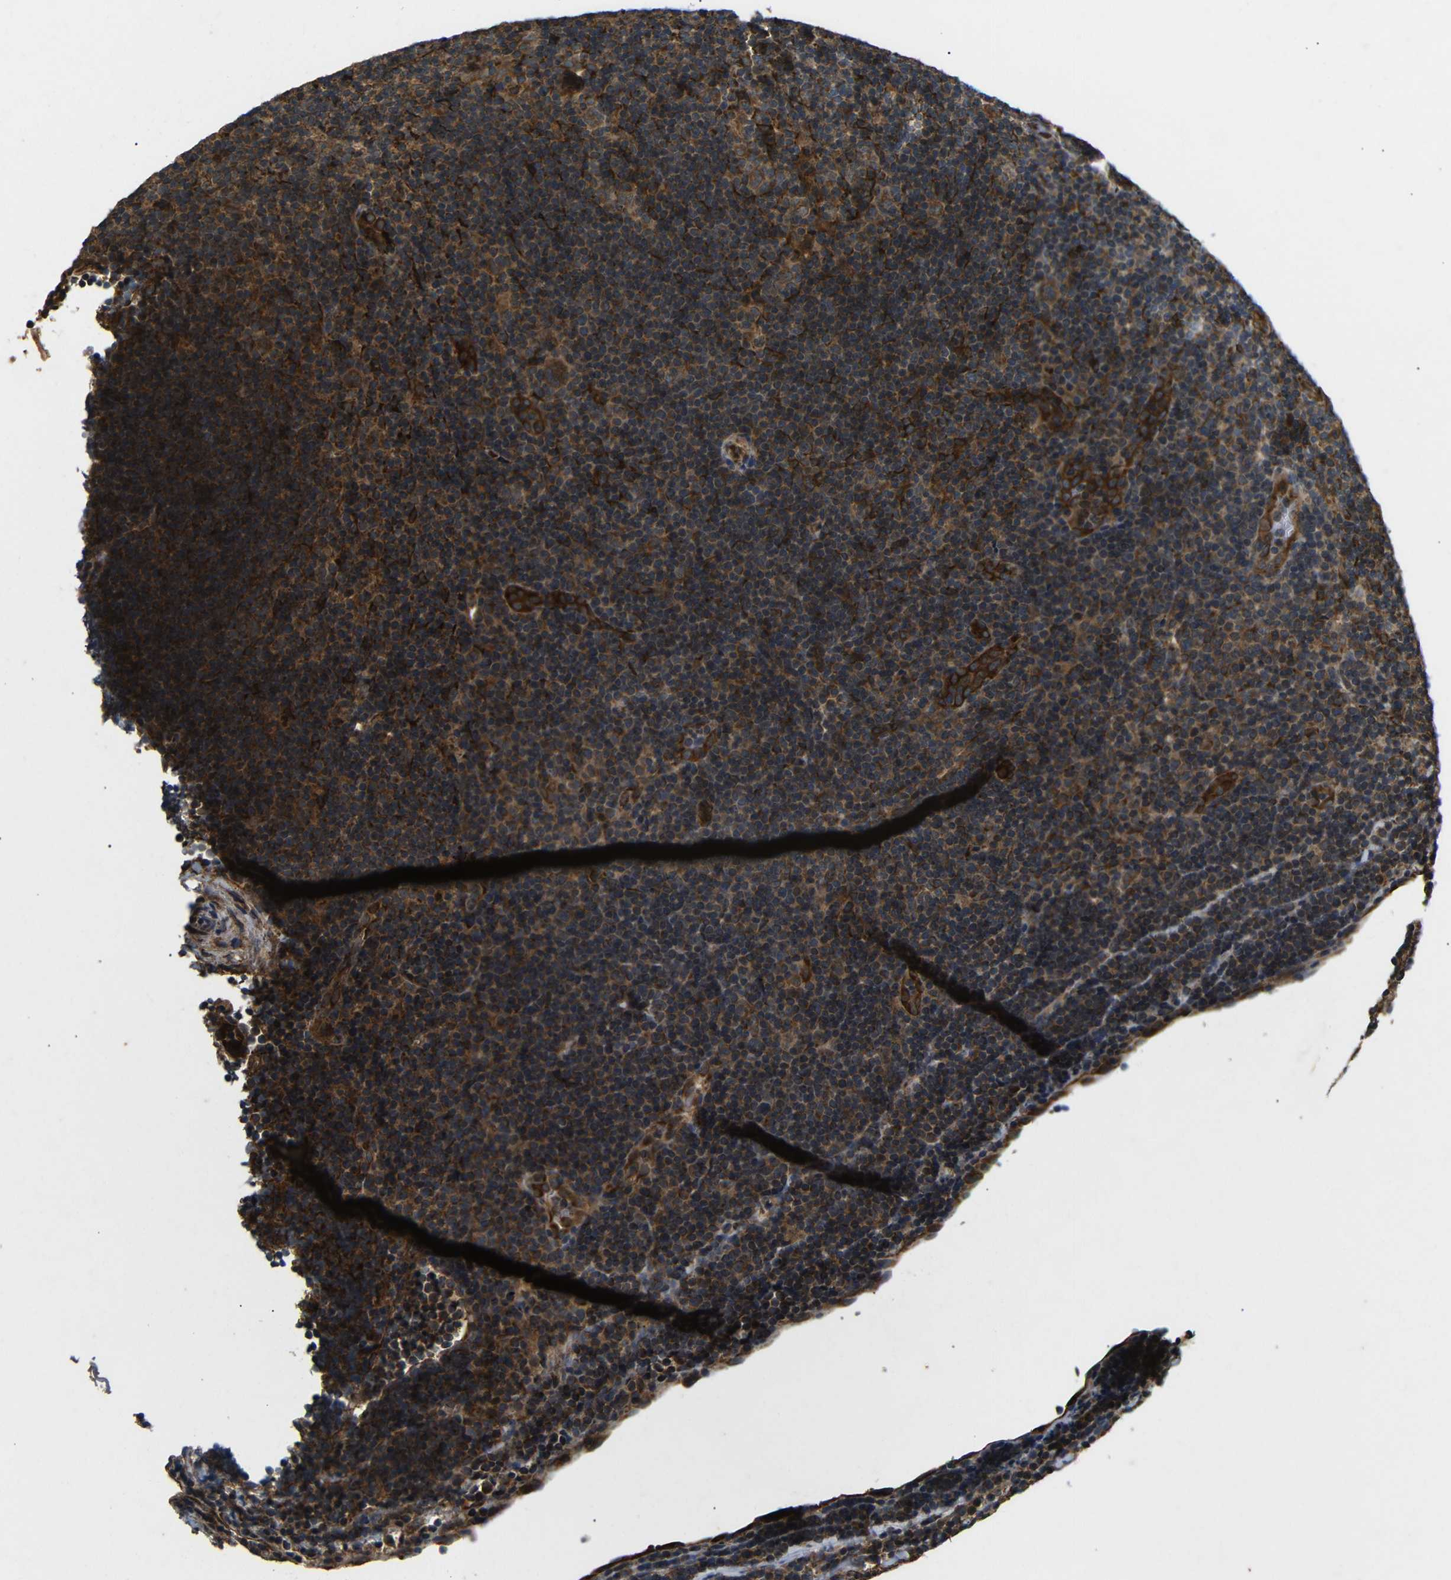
{"staining": {"intensity": "moderate", "quantity": ">75%", "location": "cytoplasmic/membranous"}, "tissue": "lymphoma", "cell_type": "Tumor cells", "image_type": "cancer", "snomed": [{"axis": "morphology", "description": "Hodgkin's disease, NOS"}, {"axis": "topography", "description": "Lymph node"}], "caption": "Human lymphoma stained with a protein marker reveals moderate staining in tumor cells.", "gene": "TRPC1", "patient": {"sex": "female", "age": 57}}